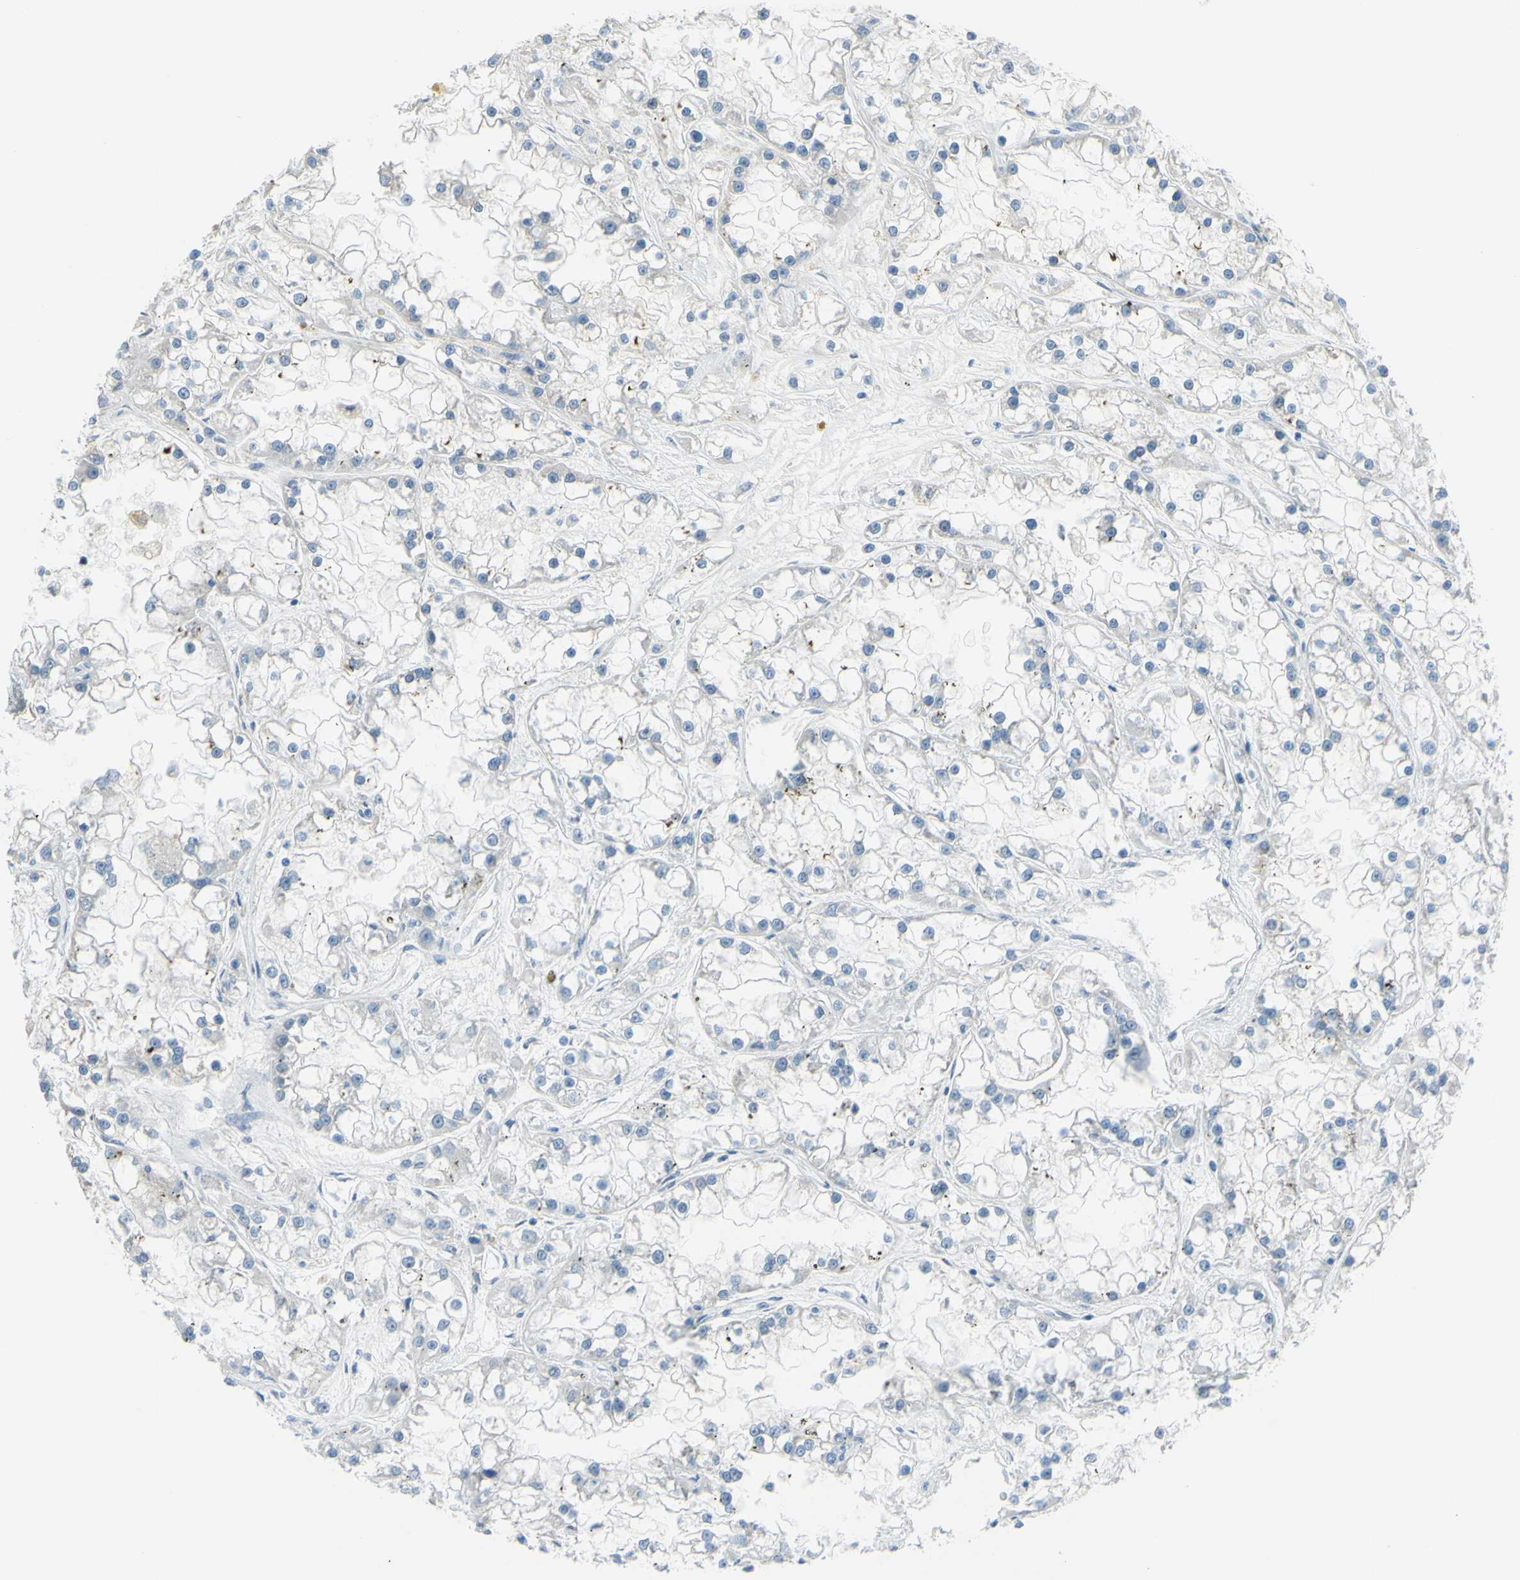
{"staining": {"intensity": "negative", "quantity": "none", "location": "none"}, "tissue": "renal cancer", "cell_type": "Tumor cells", "image_type": "cancer", "snomed": [{"axis": "morphology", "description": "Adenocarcinoma, NOS"}, {"axis": "topography", "description": "Kidney"}], "caption": "High magnification brightfield microscopy of renal cancer (adenocarcinoma) stained with DAB (brown) and counterstained with hematoxylin (blue): tumor cells show no significant positivity.", "gene": "DCT", "patient": {"sex": "female", "age": 52}}